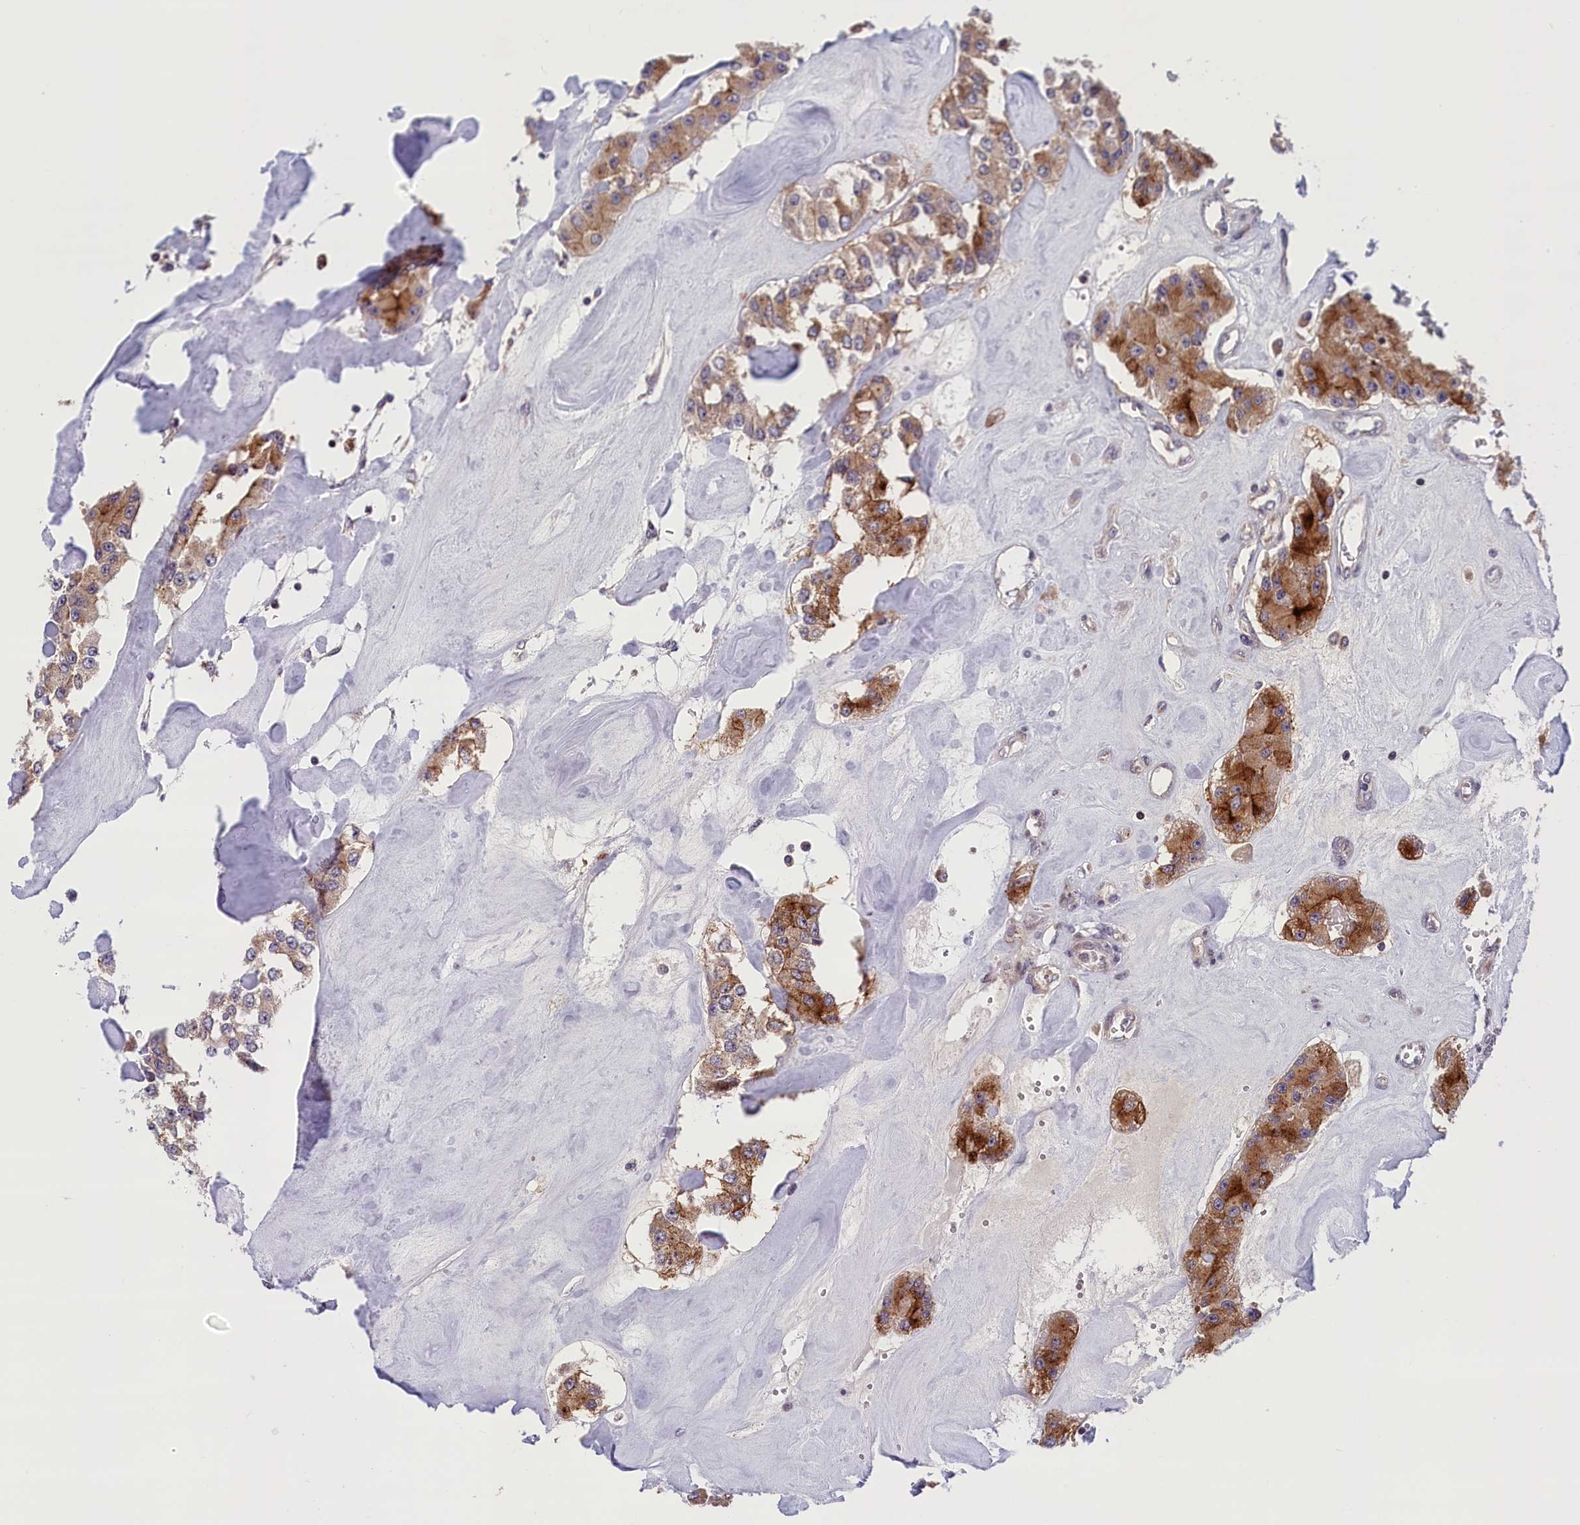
{"staining": {"intensity": "moderate", "quantity": ">75%", "location": "cytoplasmic/membranous"}, "tissue": "carcinoid", "cell_type": "Tumor cells", "image_type": "cancer", "snomed": [{"axis": "morphology", "description": "Carcinoid, malignant, NOS"}, {"axis": "topography", "description": "Pancreas"}], "caption": "This image shows immunohistochemistry staining of carcinoid, with medium moderate cytoplasmic/membranous positivity in approximately >75% of tumor cells.", "gene": "KCNK6", "patient": {"sex": "male", "age": 41}}